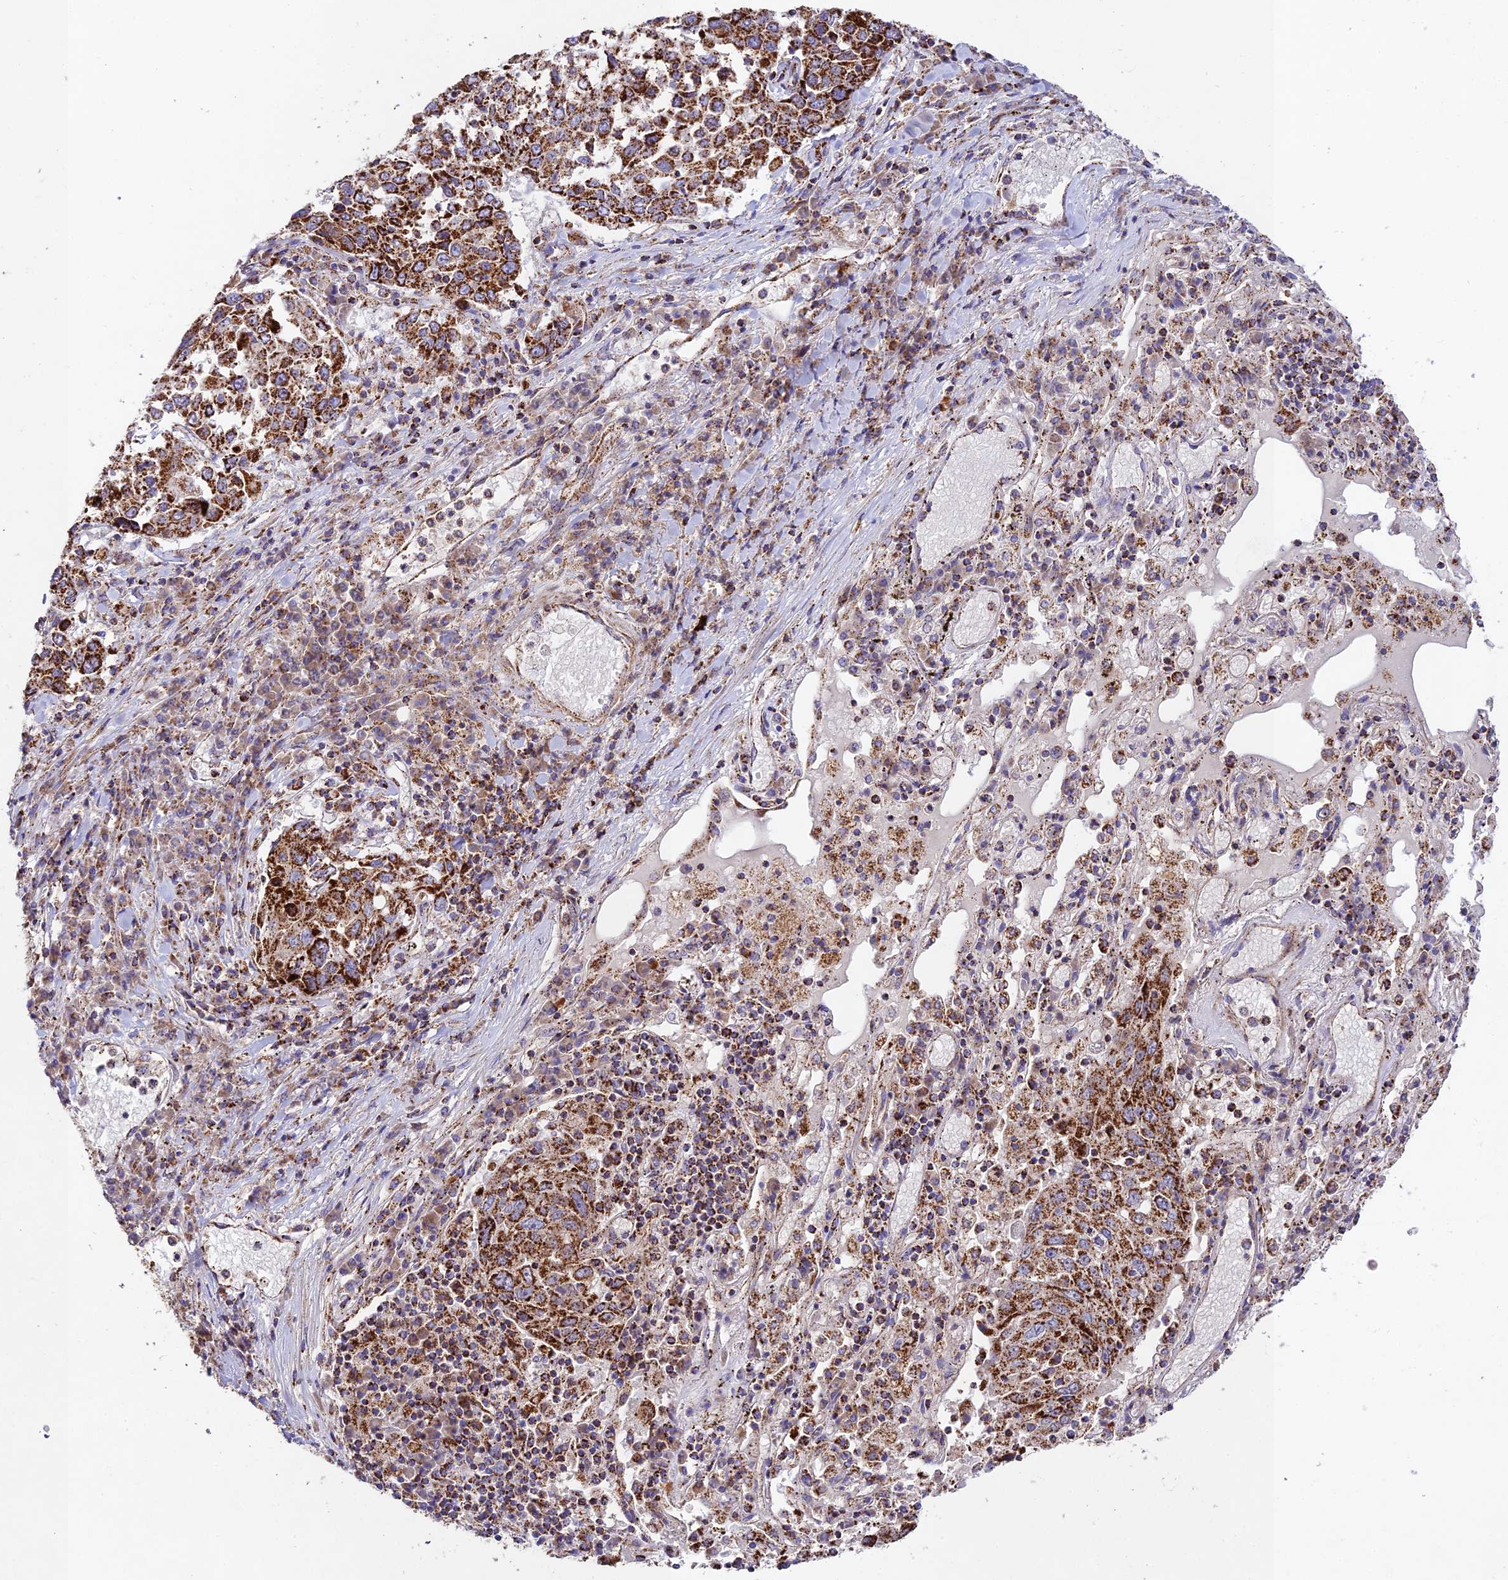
{"staining": {"intensity": "strong", "quantity": ">75%", "location": "cytoplasmic/membranous"}, "tissue": "lung cancer", "cell_type": "Tumor cells", "image_type": "cancer", "snomed": [{"axis": "morphology", "description": "Squamous cell carcinoma, NOS"}, {"axis": "topography", "description": "Lung"}], "caption": "DAB (3,3'-diaminobenzidine) immunohistochemical staining of lung cancer (squamous cell carcinoma) demonstrates strong cytoplasmic/membranous protein staining in about >75% of tumor cells.", "gene": "KHDC3L", "patient": {"sex": "male", "age": 65}}